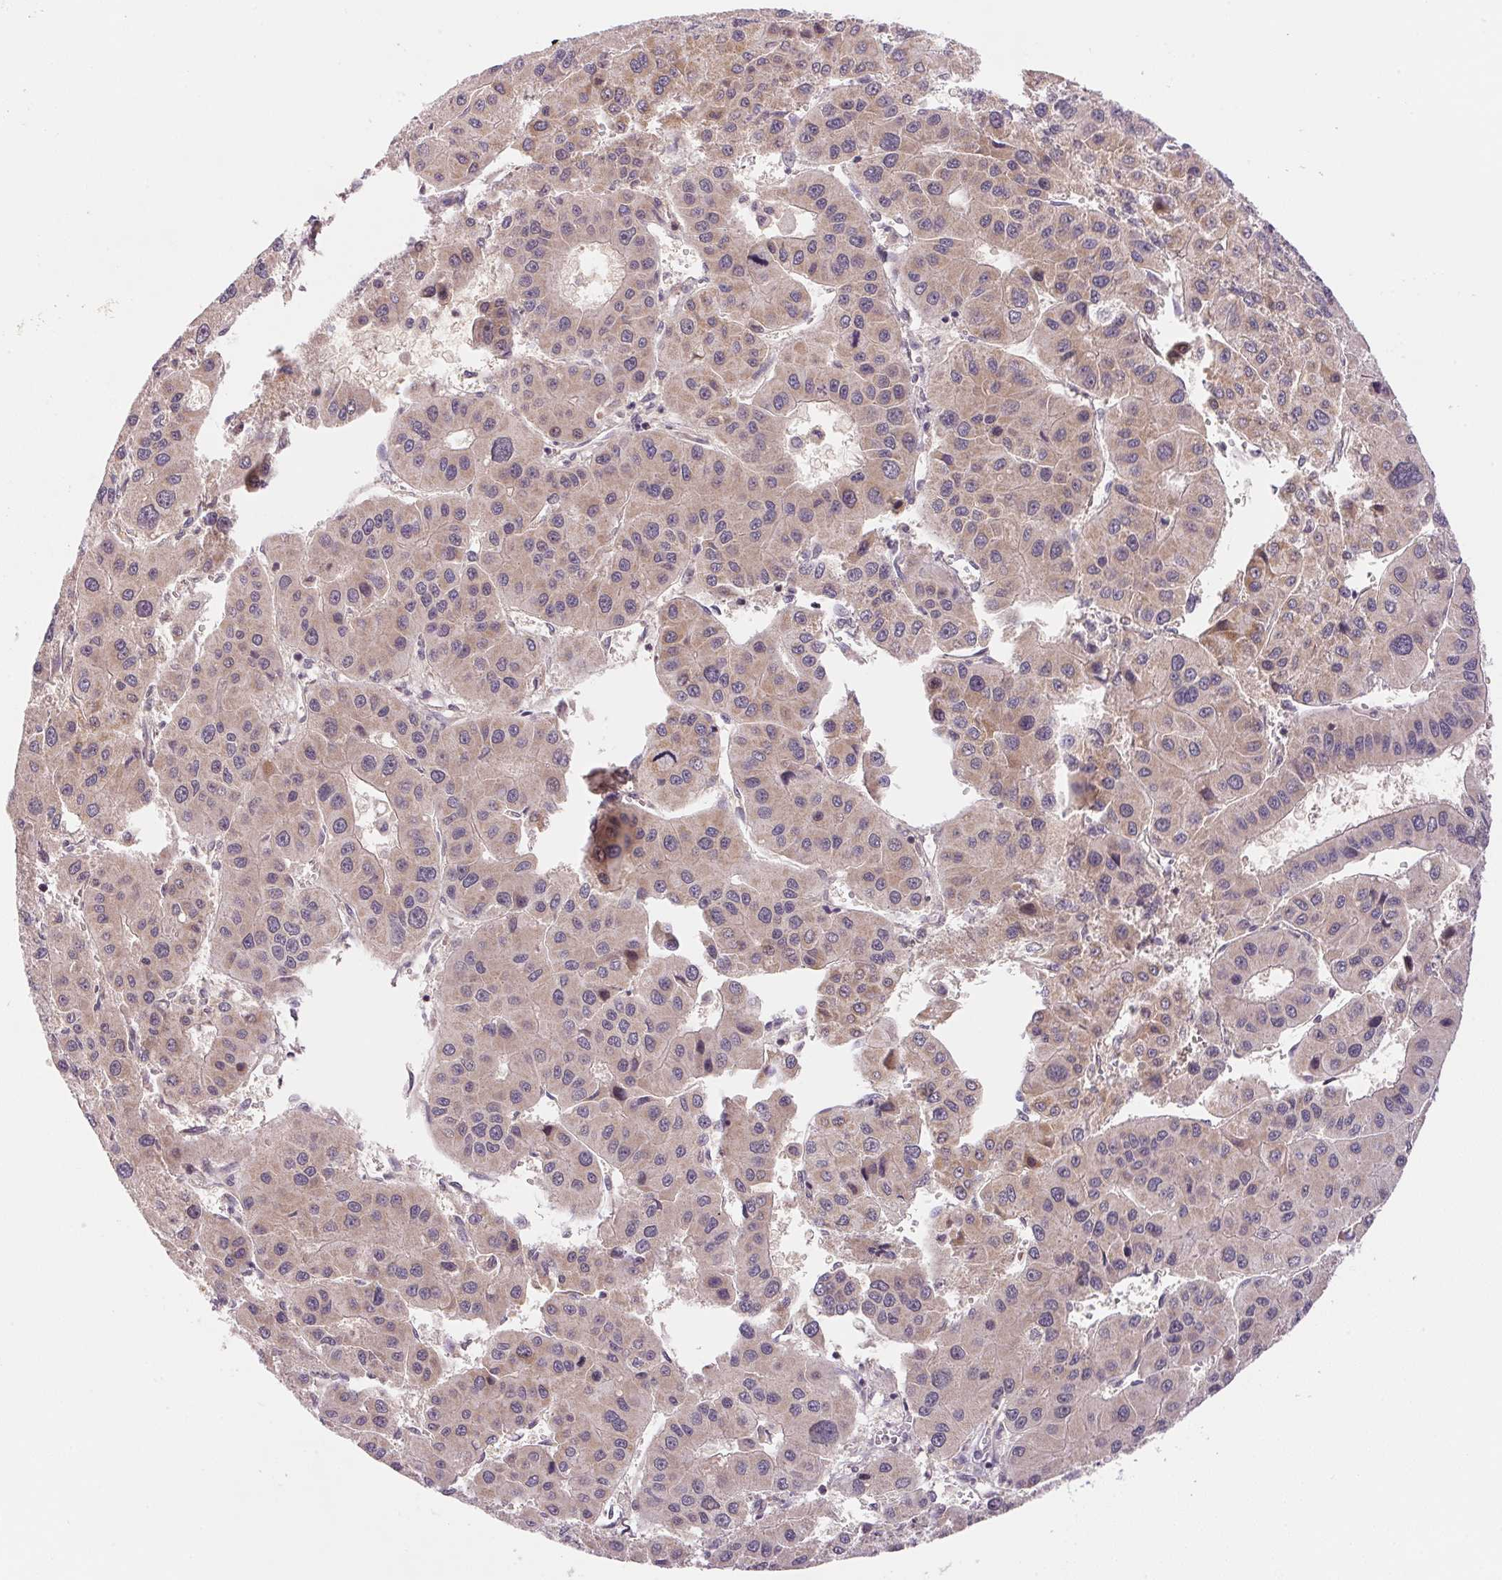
{"staining": {"intensity": "weak", "quantity": "<25%", "location": "cytoplasmic/membranous"}, "tissue": "liver cancer", "cell_type": "Tumor cells", "image_type": "cancer", "snomed": [{"axis": "morphology", "description": "Carcinoma, Hepatocellular, NOS"}, {"axis": "topography", "description": "Liver"}], "caption": "IHC of hepatocellular carcinoma (liver) shows no staining in tumor cells. The staining is performed using DAB brown chromogen with nuclei counter-stained in using hematoxylin.", "gene": "BNIP5", "patient": {"sex": "male", "age": 73}}